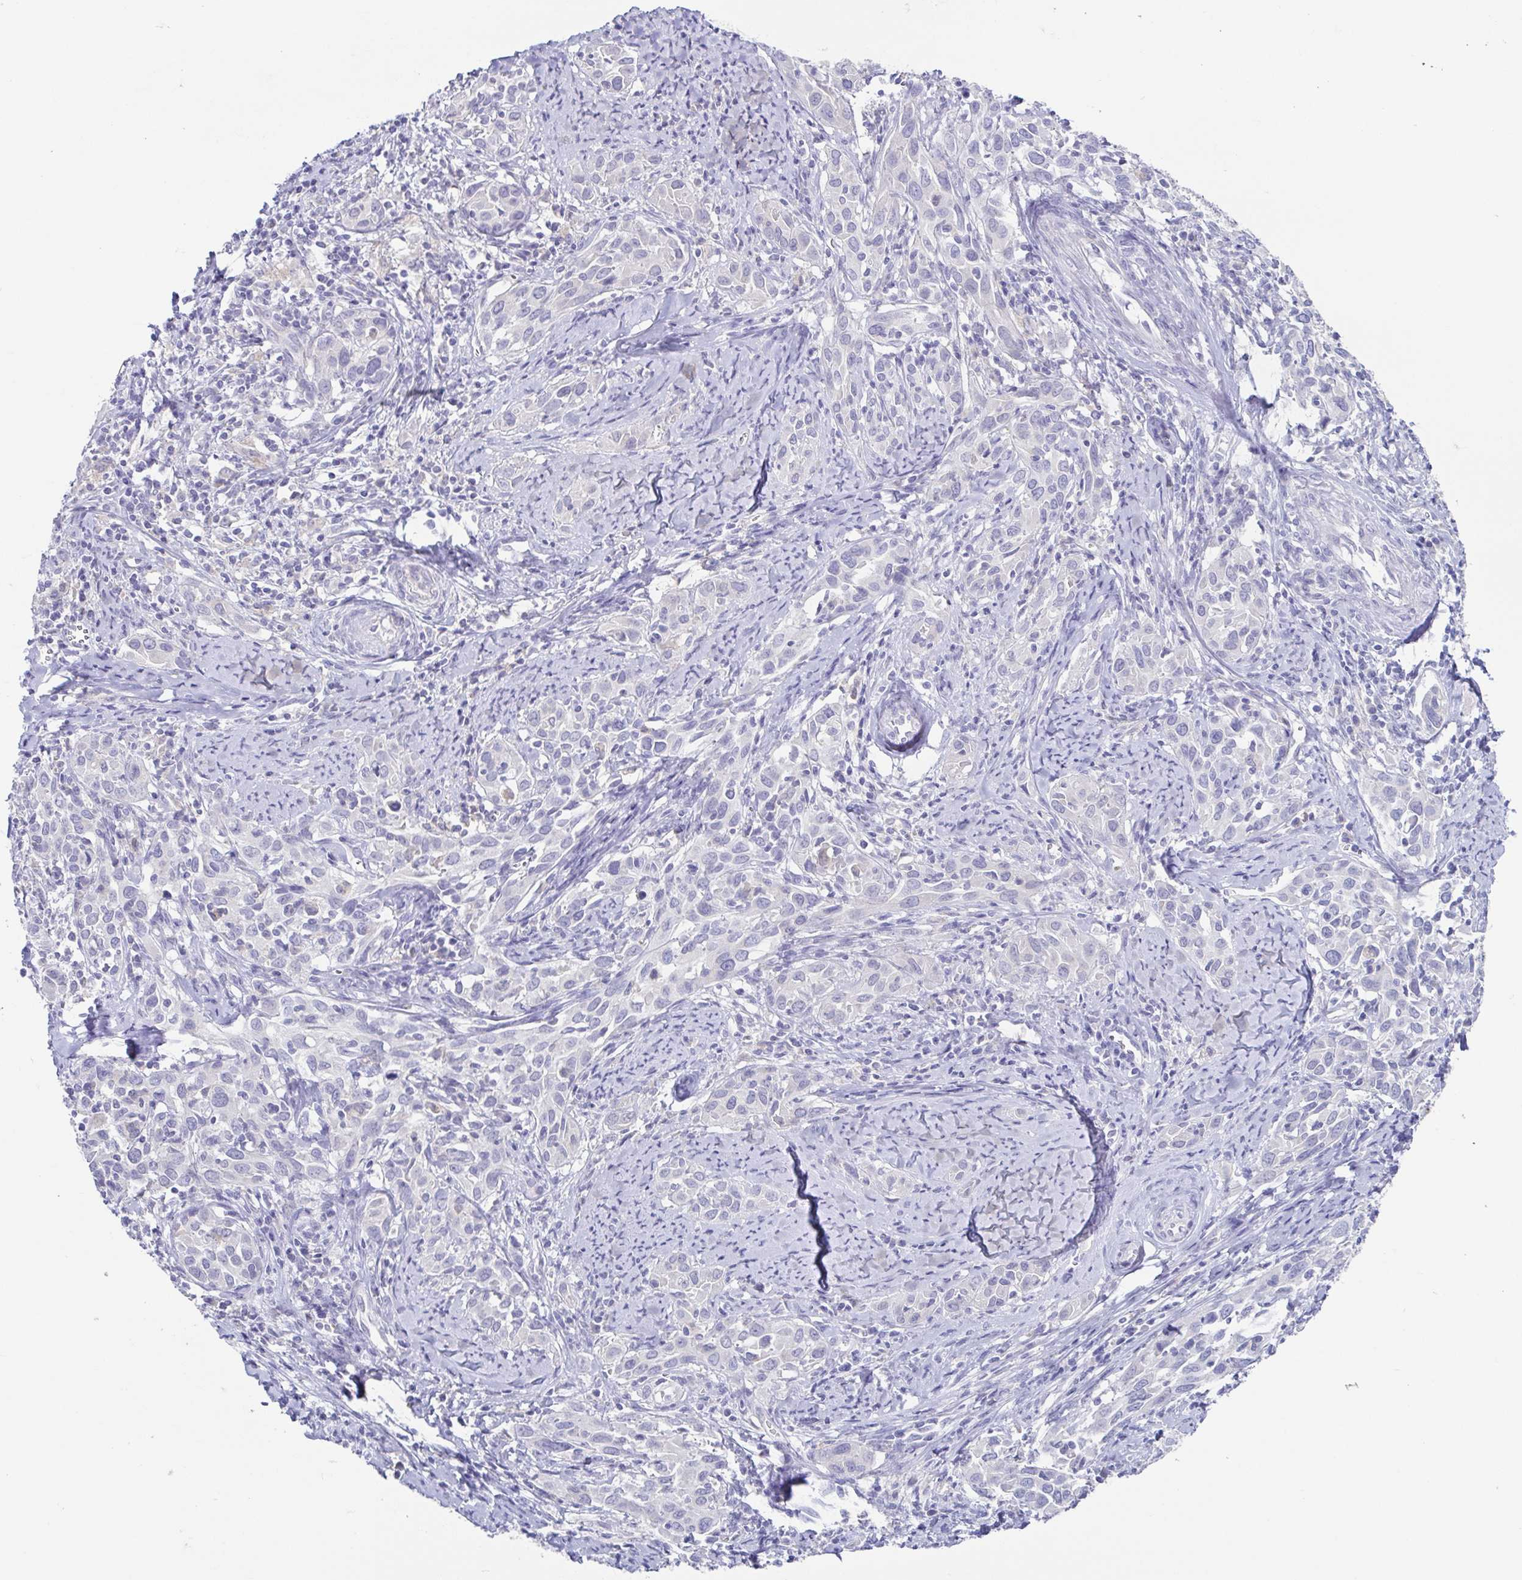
{"staining": {"intensity": "negative", "quantity": "none", "location": "none"}, "tissue": "cervical cancer", "cell_type": "Tumor cells", "image_type": "cancer", "snomed": [{"axis": "morphology", "description": "Squamous cell carcinoma, NOS"}, {"axis": "topography", "description": "Cervix"}], "caption": "DAB (3,3'-diaminobenzidine) immunohistochemical staining of human cervical squamous cell carcinoma demonstrates no significant positivity in tumor cells. The staining was performed using DAB to visualize the protein expression in brown, while the nuclei were stained in blue with hematoxylin (Magnification: 20x).", "gene": "RDH11", "patient": {"sex": "female", "age": 51}}